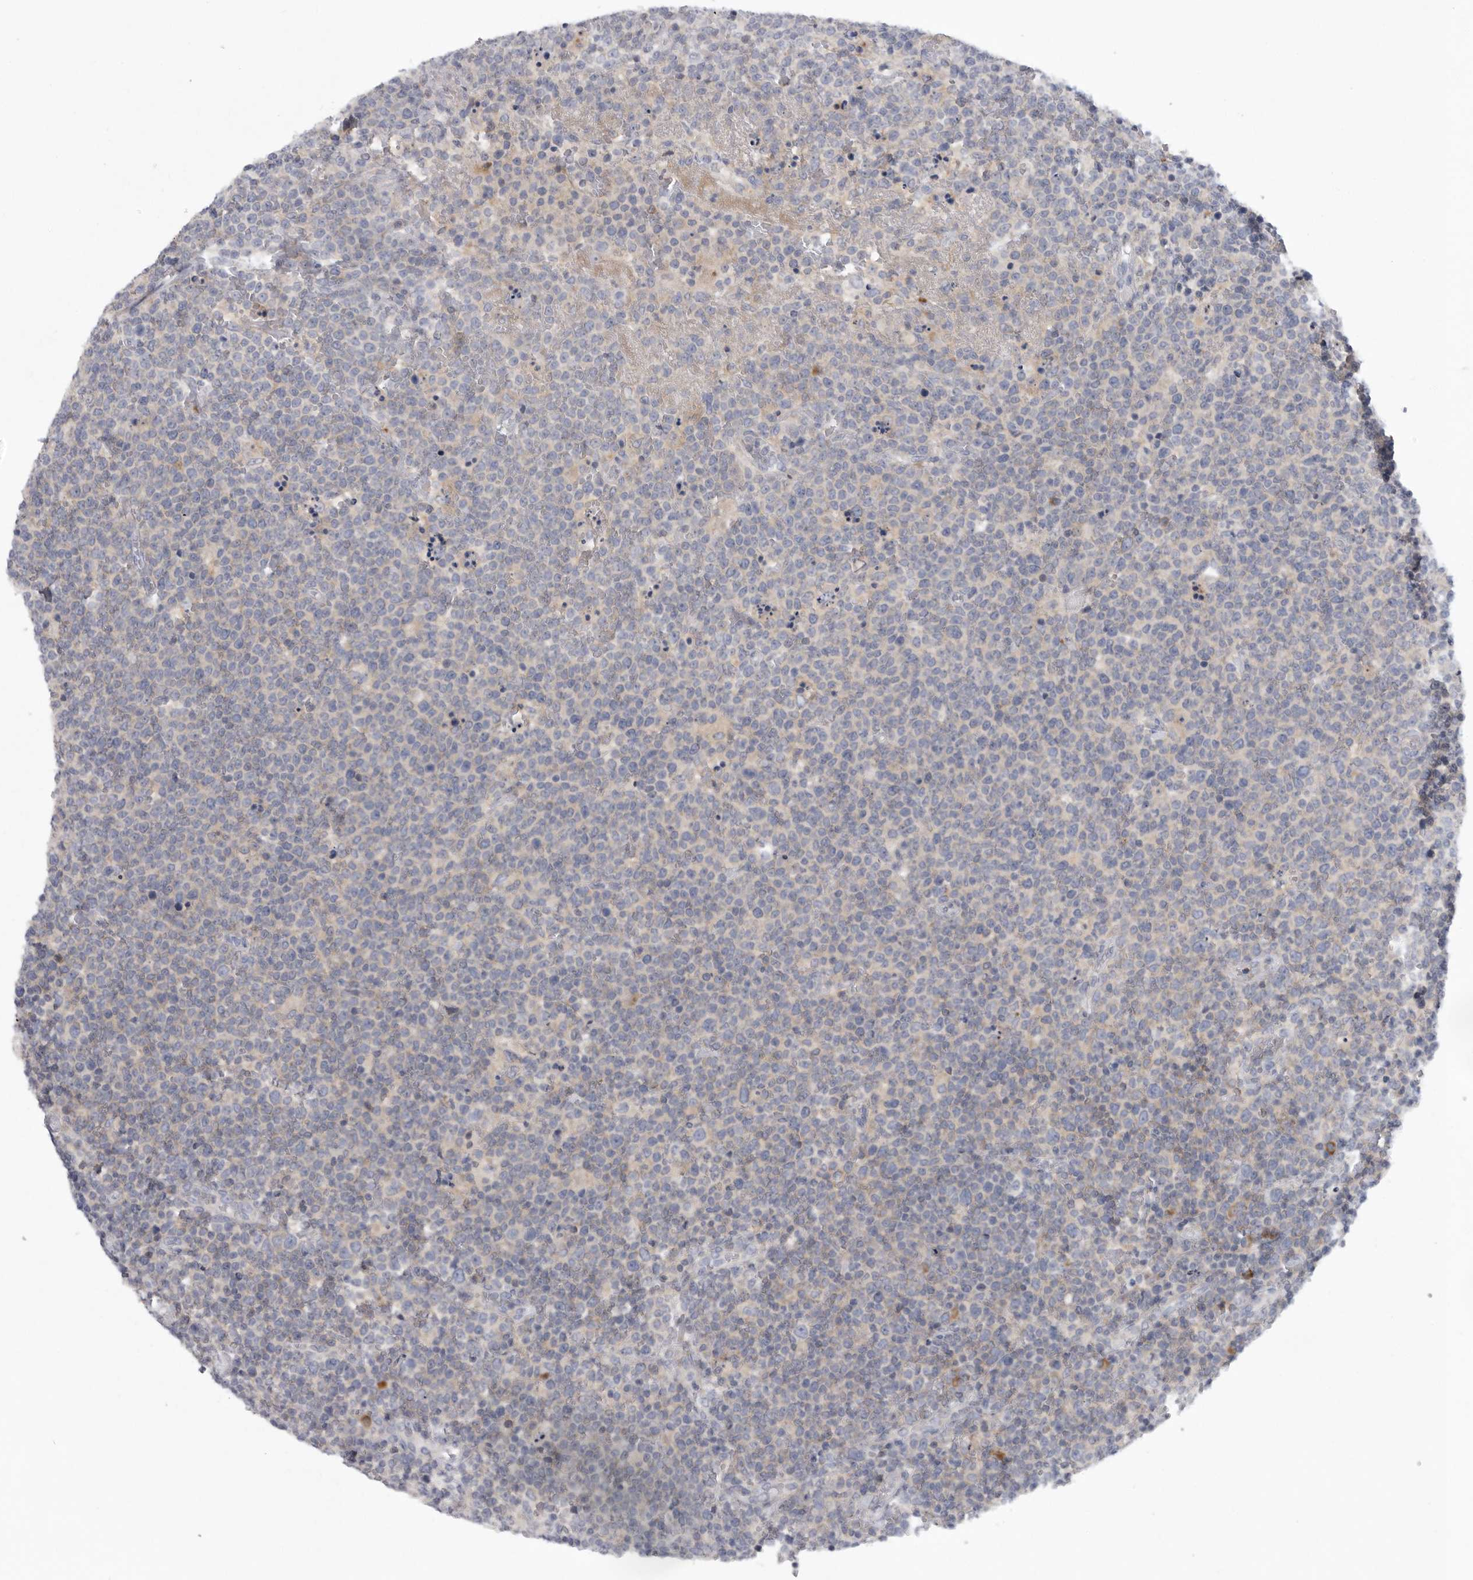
{"staining": {"intensity": "negative", "quantity": "none", "location": "none"}, "tissue": "lymphoma", "cell_type": "Tumor cells", "image_type": "cancer", "snomed": [{"axis": "morphology", "description": "Malignant lymphoma, non-Hodgkin's type, High grade"}, {"axis": "topography", "description": "Lymph node"}], "caption": "Tumor cells show no significant protein positivity in lymphoma.", "gene": "USP24", "patient": {"sex": "male", "age": 61}}